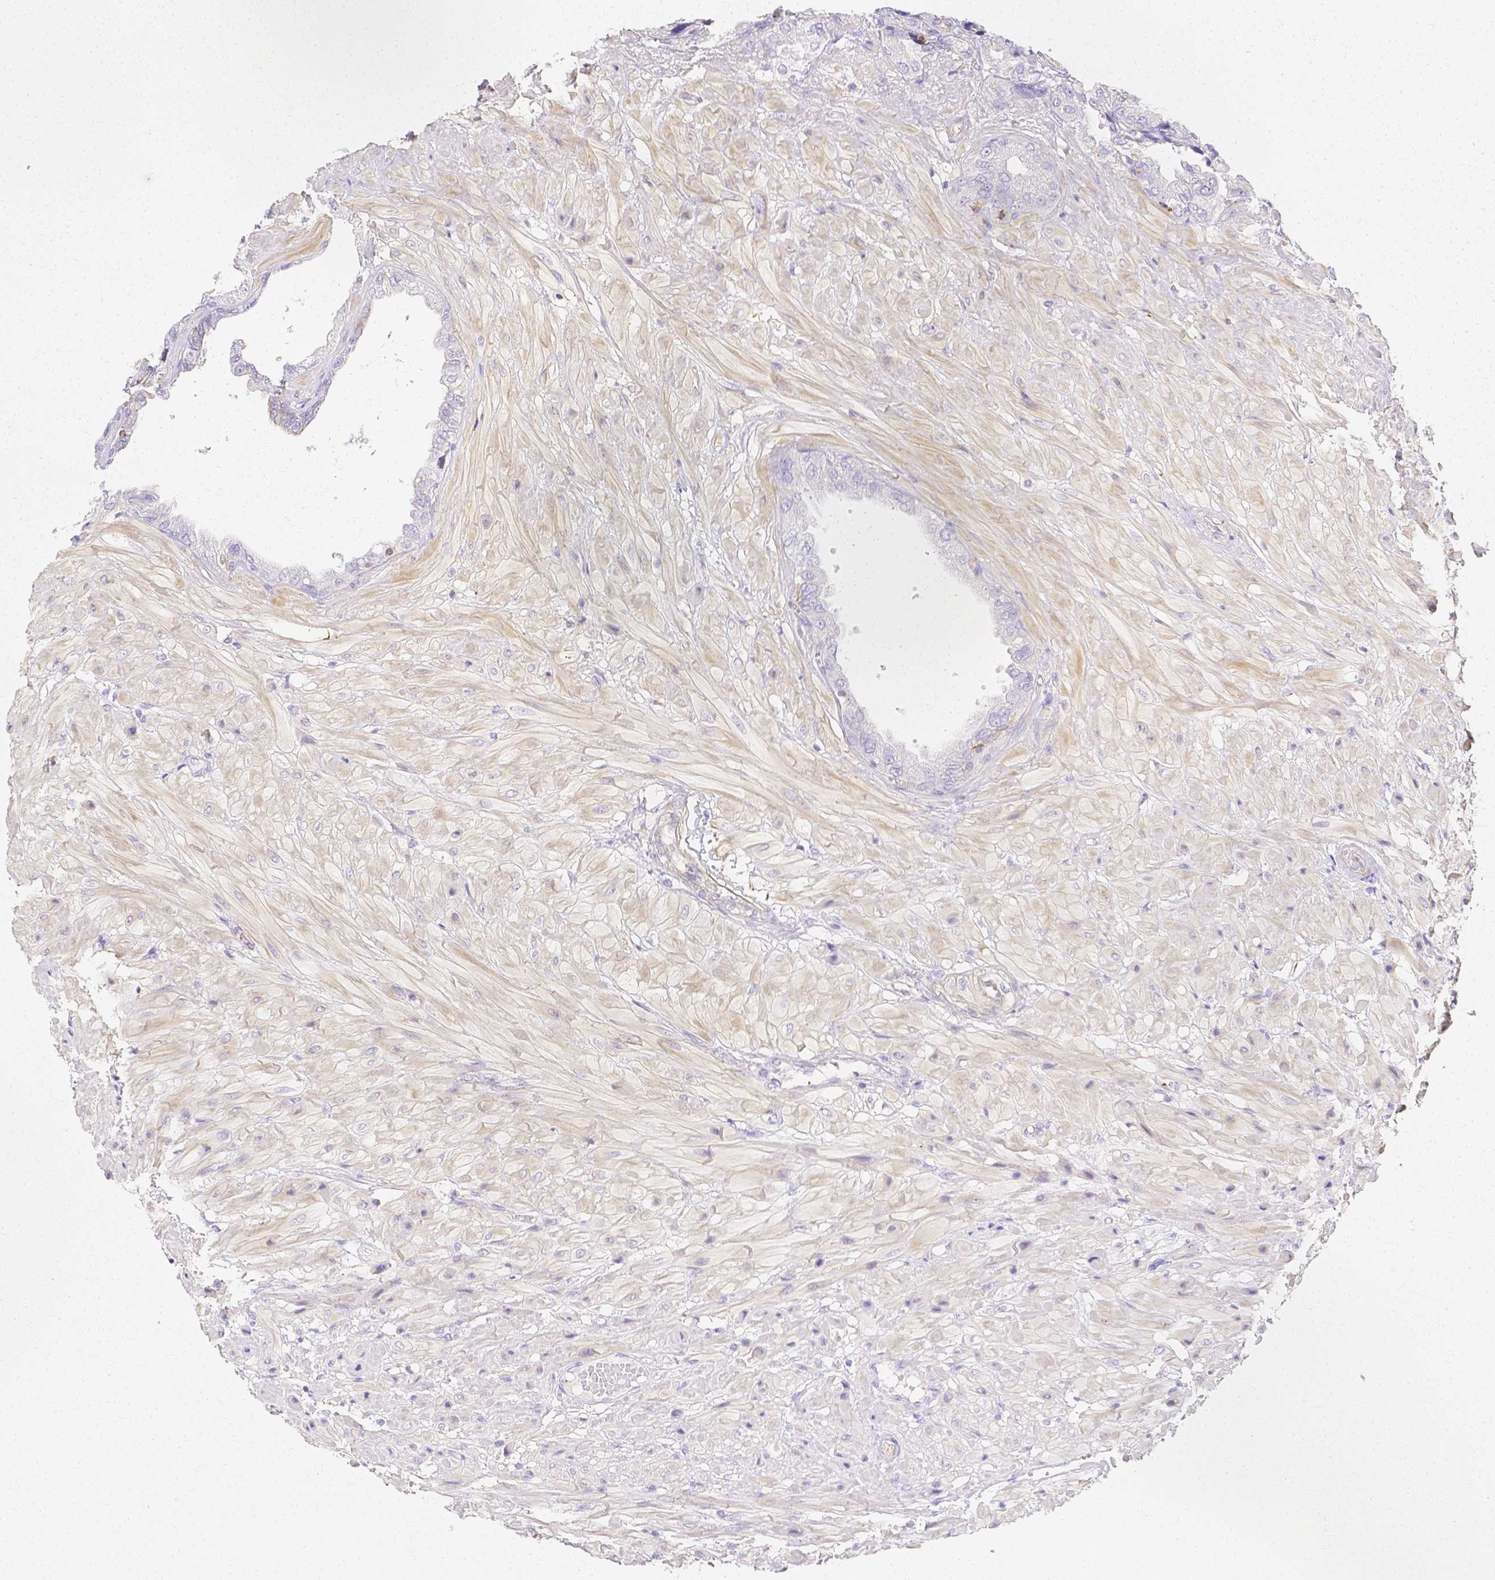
{"staining": {"intensity": "negative", "quantity": "none", "location": "none"}, "tissue": "seminal vesicle", "cell_type": "Glandular cells", "image_type": "normal", "snomed": [{"axis": "morphology", "description": "Normal tissue, NOS"}, {"axis": "topography", "description": "Seminal veicle"}], "caption": "Immunohistochemistry (IHC) histopathology image of unremarkable seminal vesicle stained for a protein (brown), which demonstrates no positivity in glandular cells. The staining was performed using DAB (3,3'-diaminobenzidine) to visualize the protein expression in brown, while the nuclei were stained in blue with hematoxylin (Magnification: 20x).", "gene": "ASAH2B", "patient": {"sex": "male", "age": 55}}